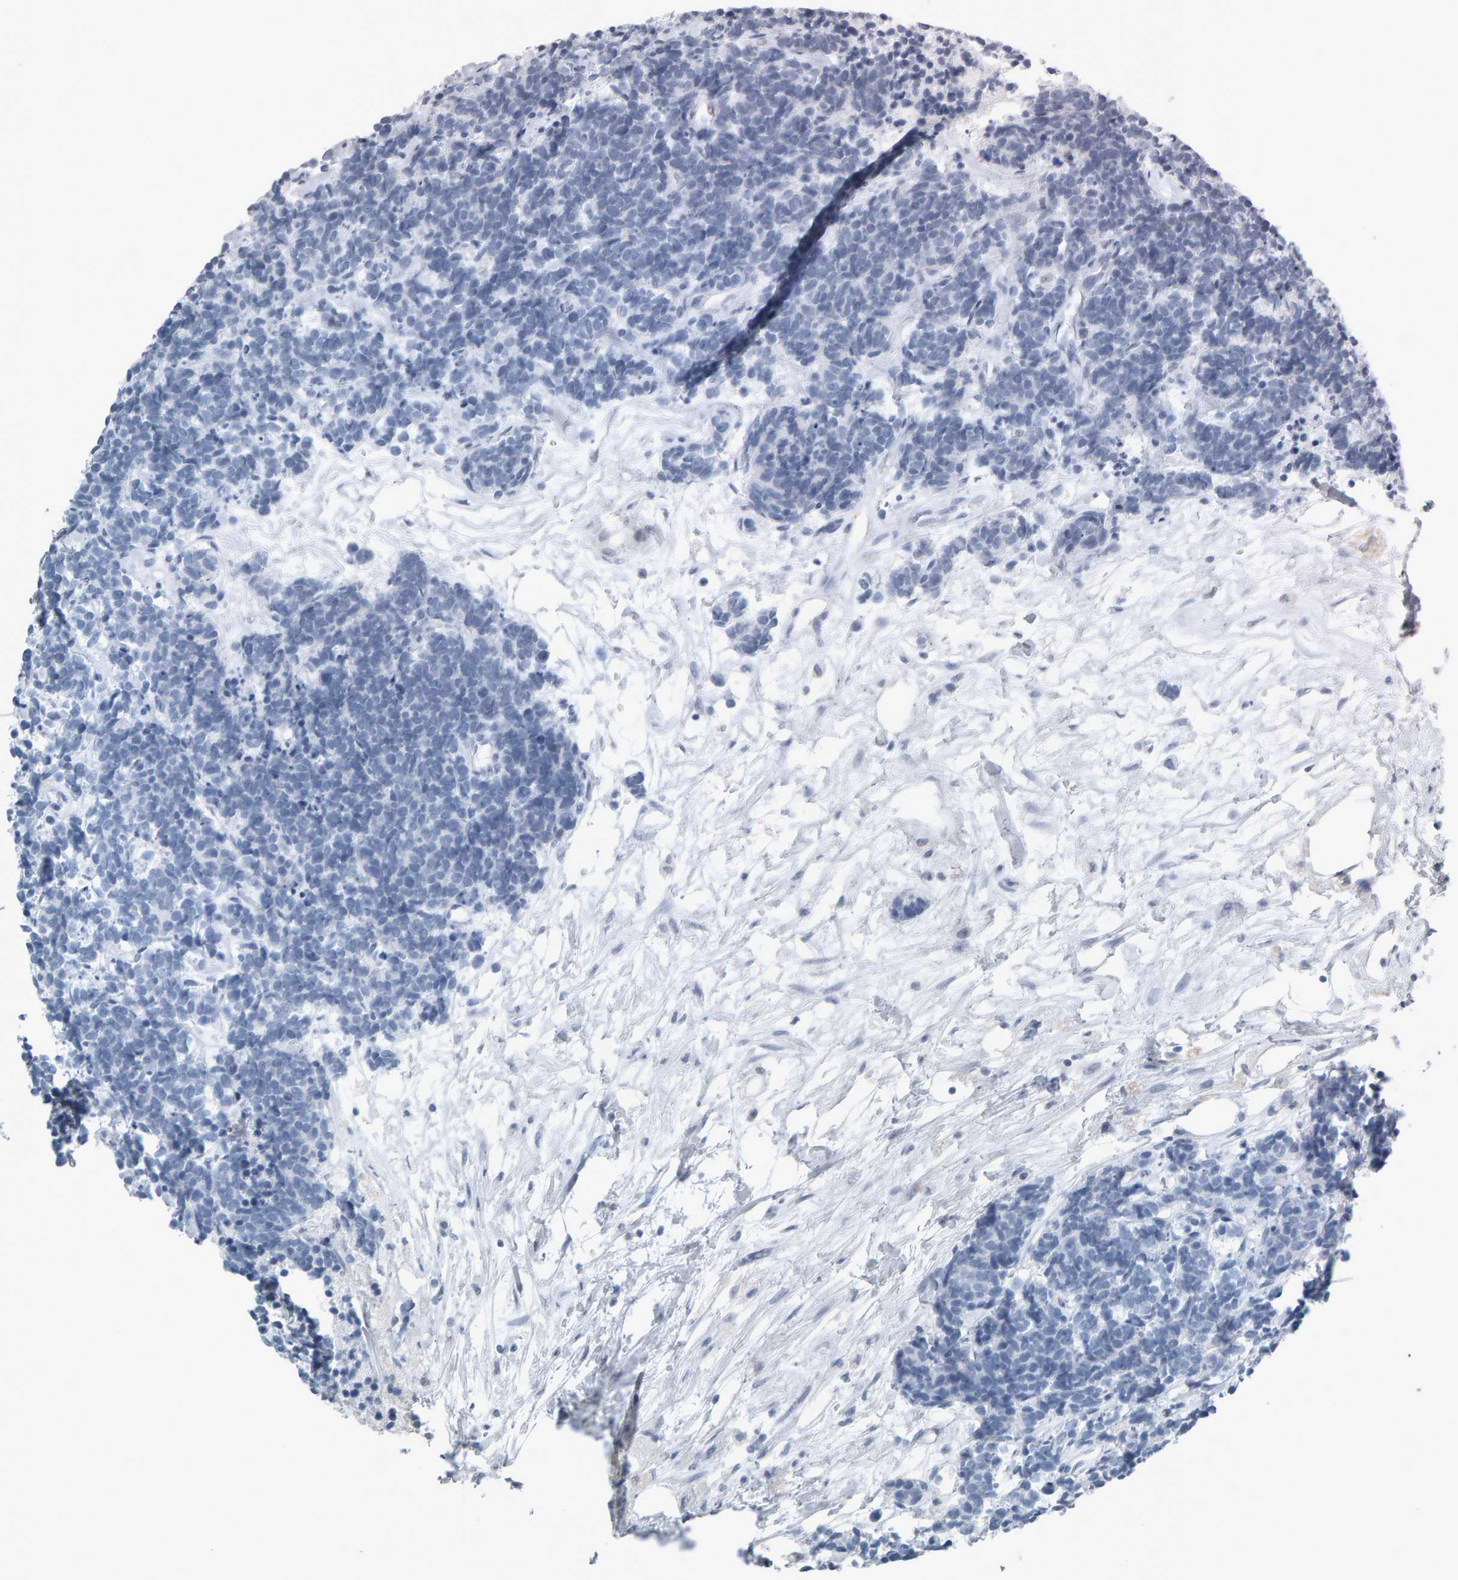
{"staining": {"intensity": "negative", "quantity": "none", "location": "none"}, "tissue": "carcinoid", "cell_type": "Tumor cells", "image_type": "cancer", "snomed": [{"axis": "morphology", "description": "Carcinoma, NOS"}, {"axis": "morphology", "description": "Carcinoid, malignant, NOS"}, {"axis": "topography", "description": "Urinary bladder"}], "caption": "Carcinoid (malignant) stained for a protein using immunohistochemistry reveals no staining tumor cells.", "gene": "PYY", "patient": {"sex": "male", "age": 57}}